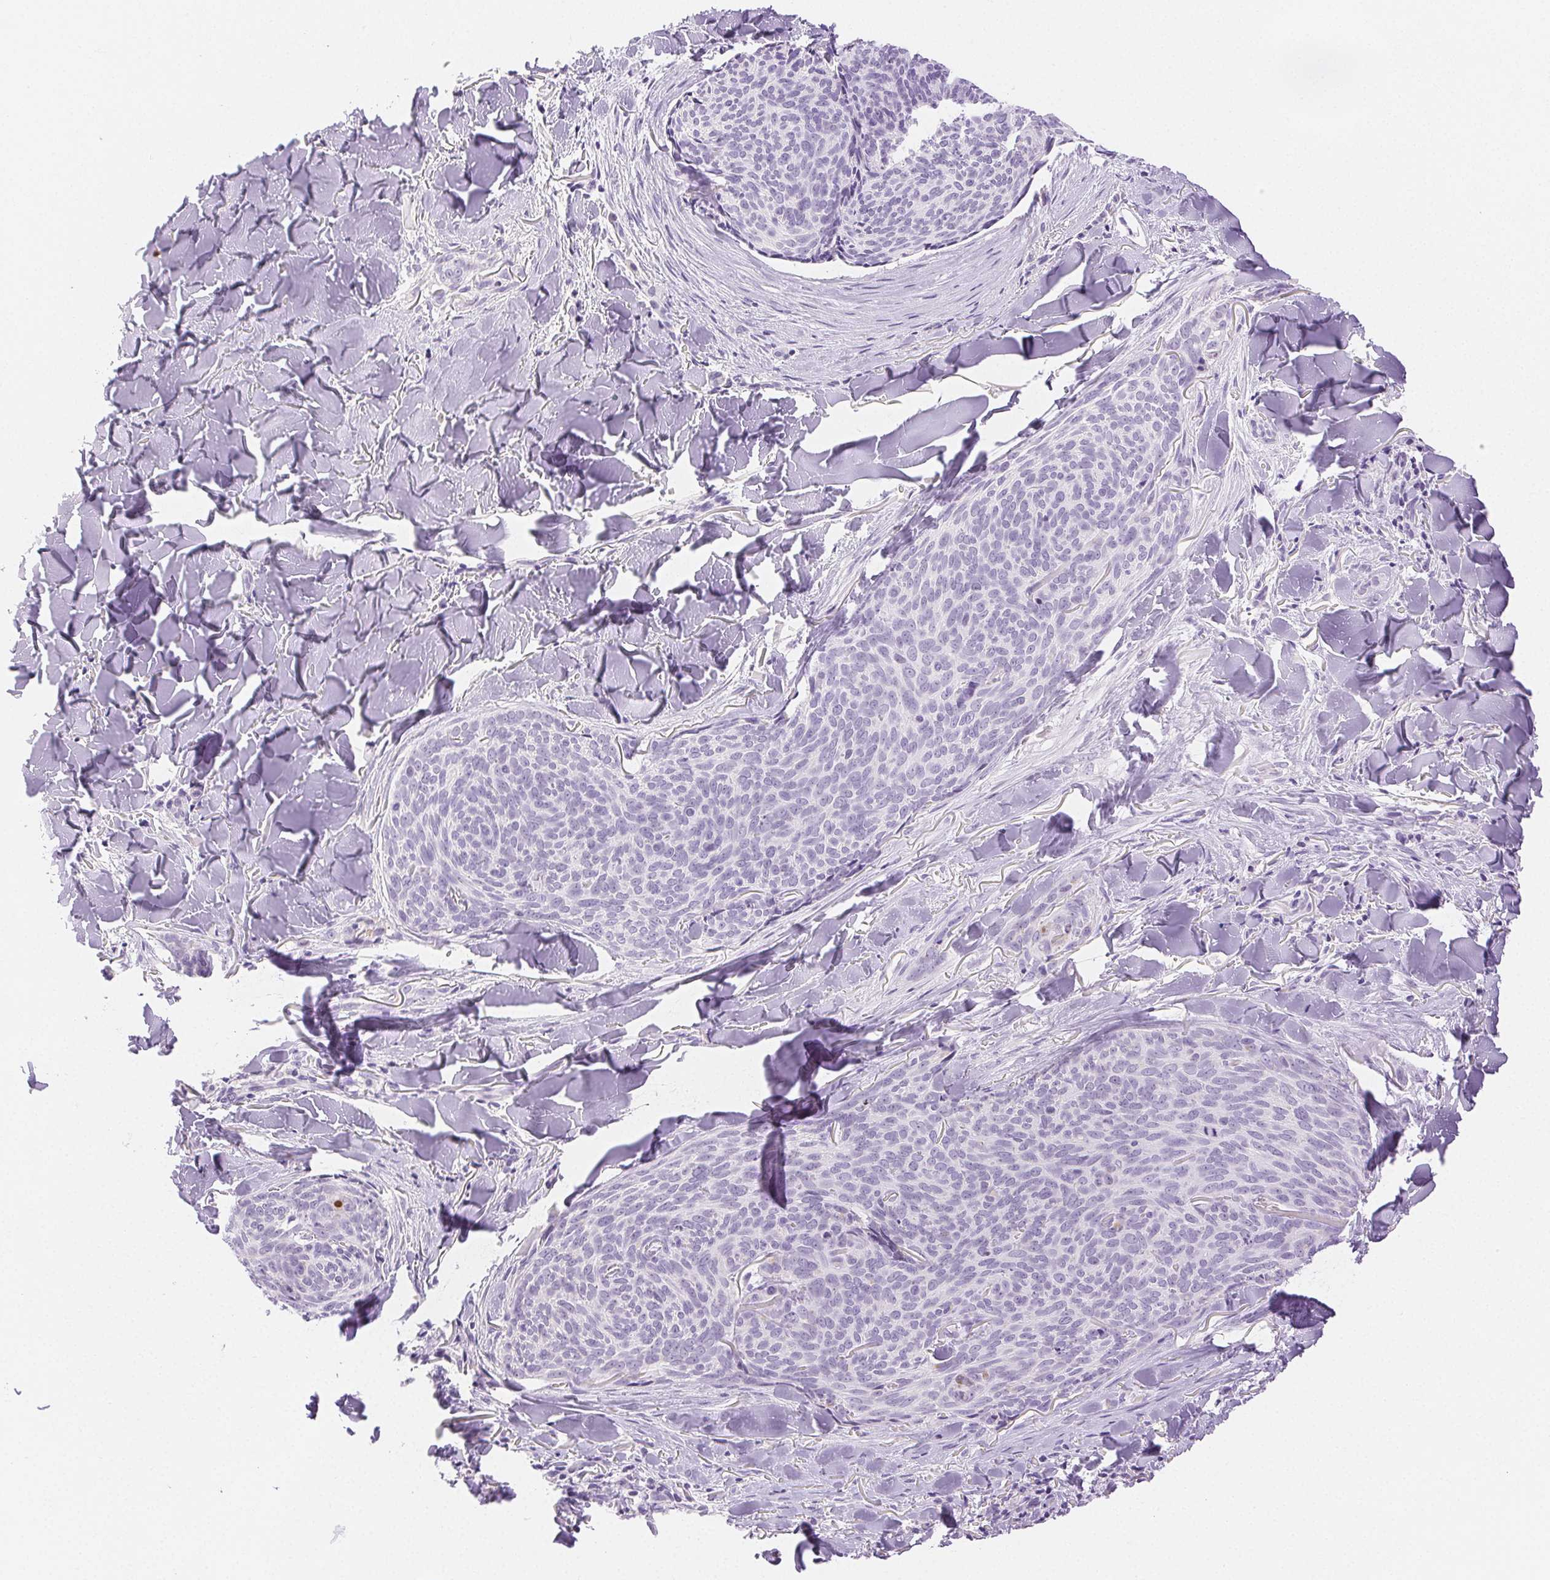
{"staining": {"intensity": "negative", "quantity": "none", "location": "none"}, "tissue": "skin cancer", "cell_type": "Tumor cells", "image_type": "cancer", "snomed": [{"axis": "morphology", "description": "Basal cell carcinoma"}, {"axis": "topography", "description": "Skin"}], "caption": "IHC histopathology image of neoplastic tissue: human basal cell carcinoma (skin) stained with DAB reveals no significant protein expression in tumor cells. (DAB immunohistochemistry visualized using brightfield microscopy, high magnification).", "gene": "SPACA4", "patient": {"sex": "female", "age": 82}}